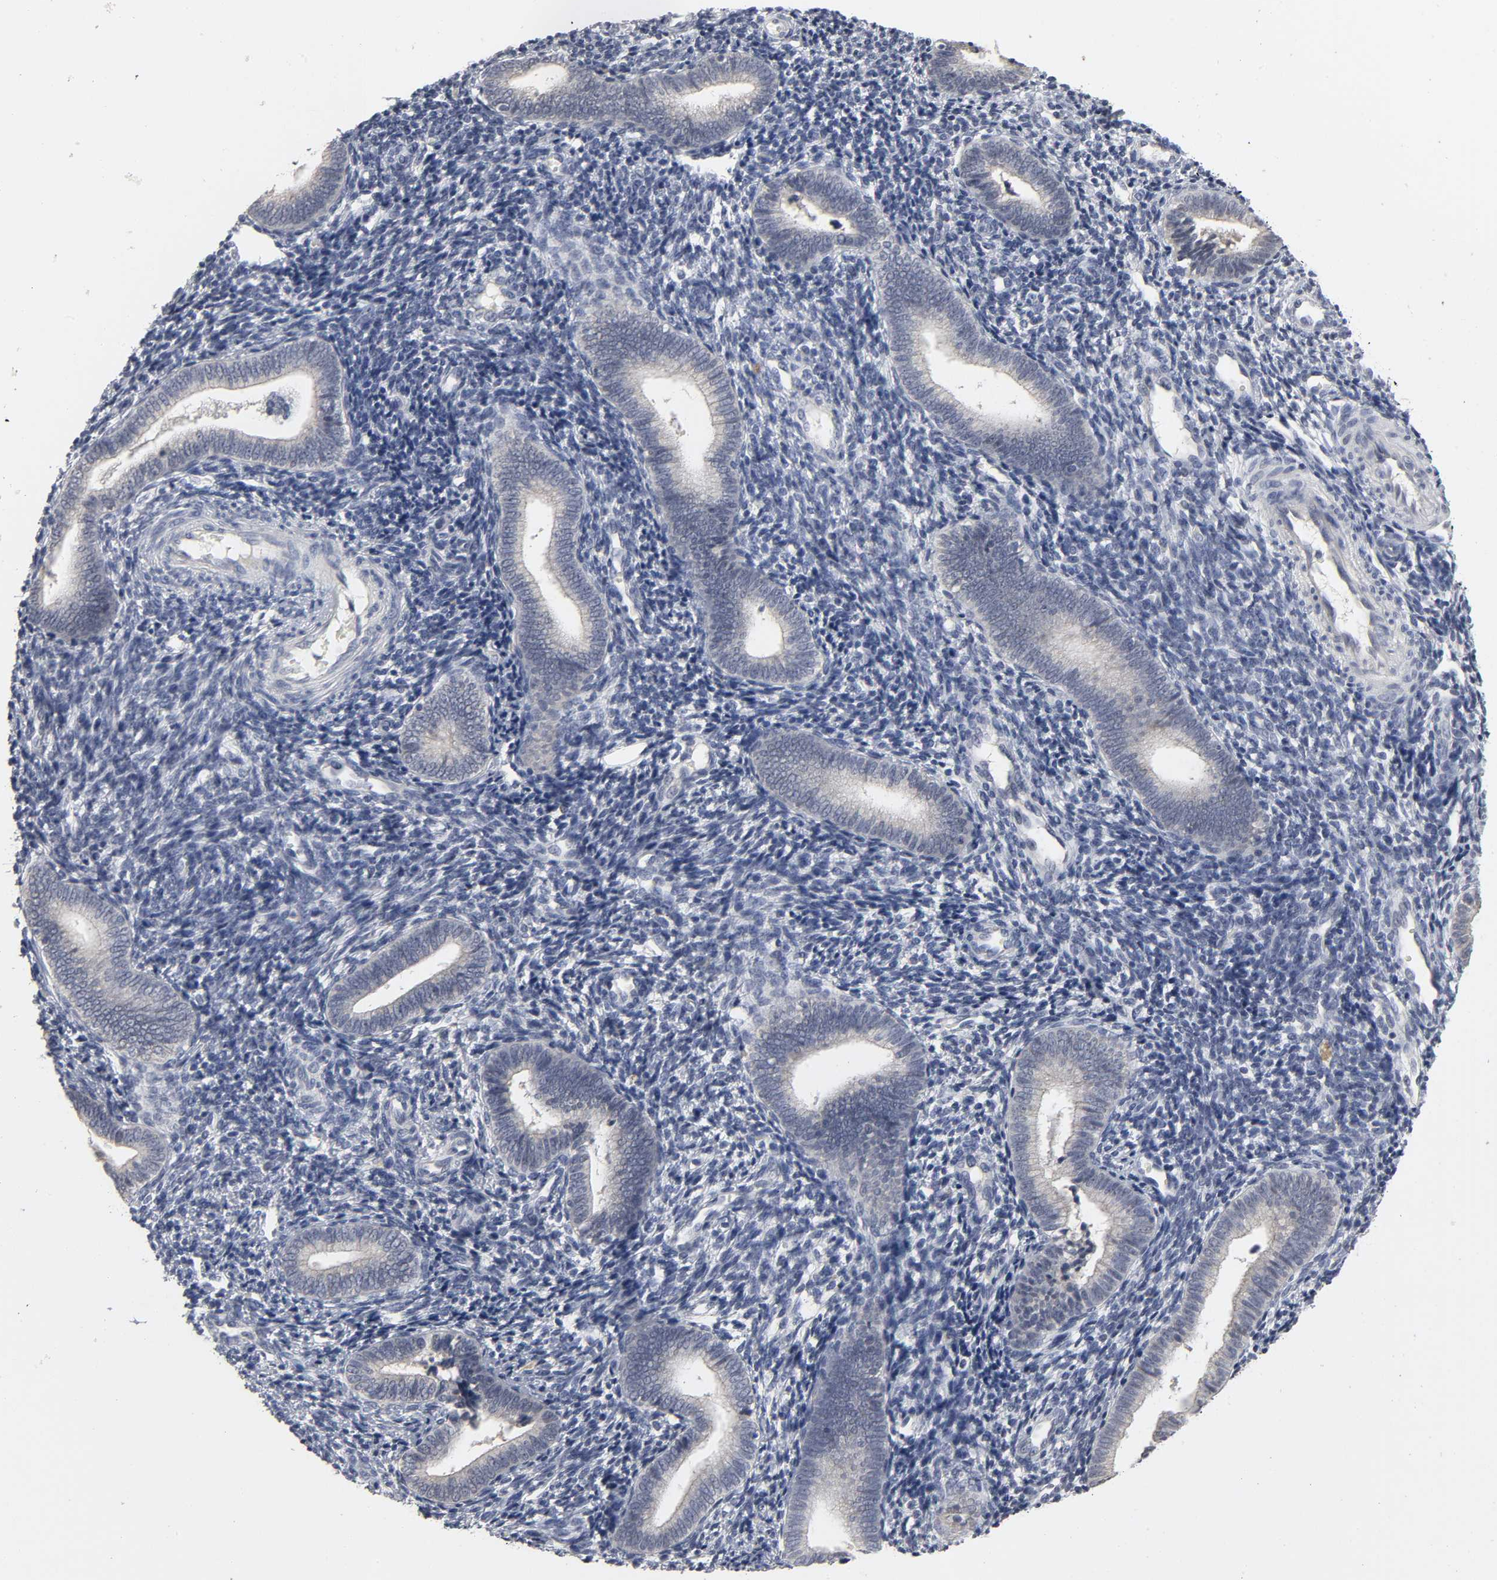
{"staining": {"intensity": "negative", "quantity": "none", "location": "none"}, "tissue": "endometrium", "cell_type": "Cells in endometrial stroma", "image_type": "normal", "snomed": [{"axis": "morphology", "description": "Normal tissue, NOS"}, {"axis": "topography", "description": "Uterus"}, {"axis": "topography", "description": "Endometrium"}], "caption": "Human endometrium stained for a protein using immunohistochemistry reveals no positivity in cells in endometrial stroma.", "gene": "TCAP", "patient": {"sex": "female", "age": 33}}